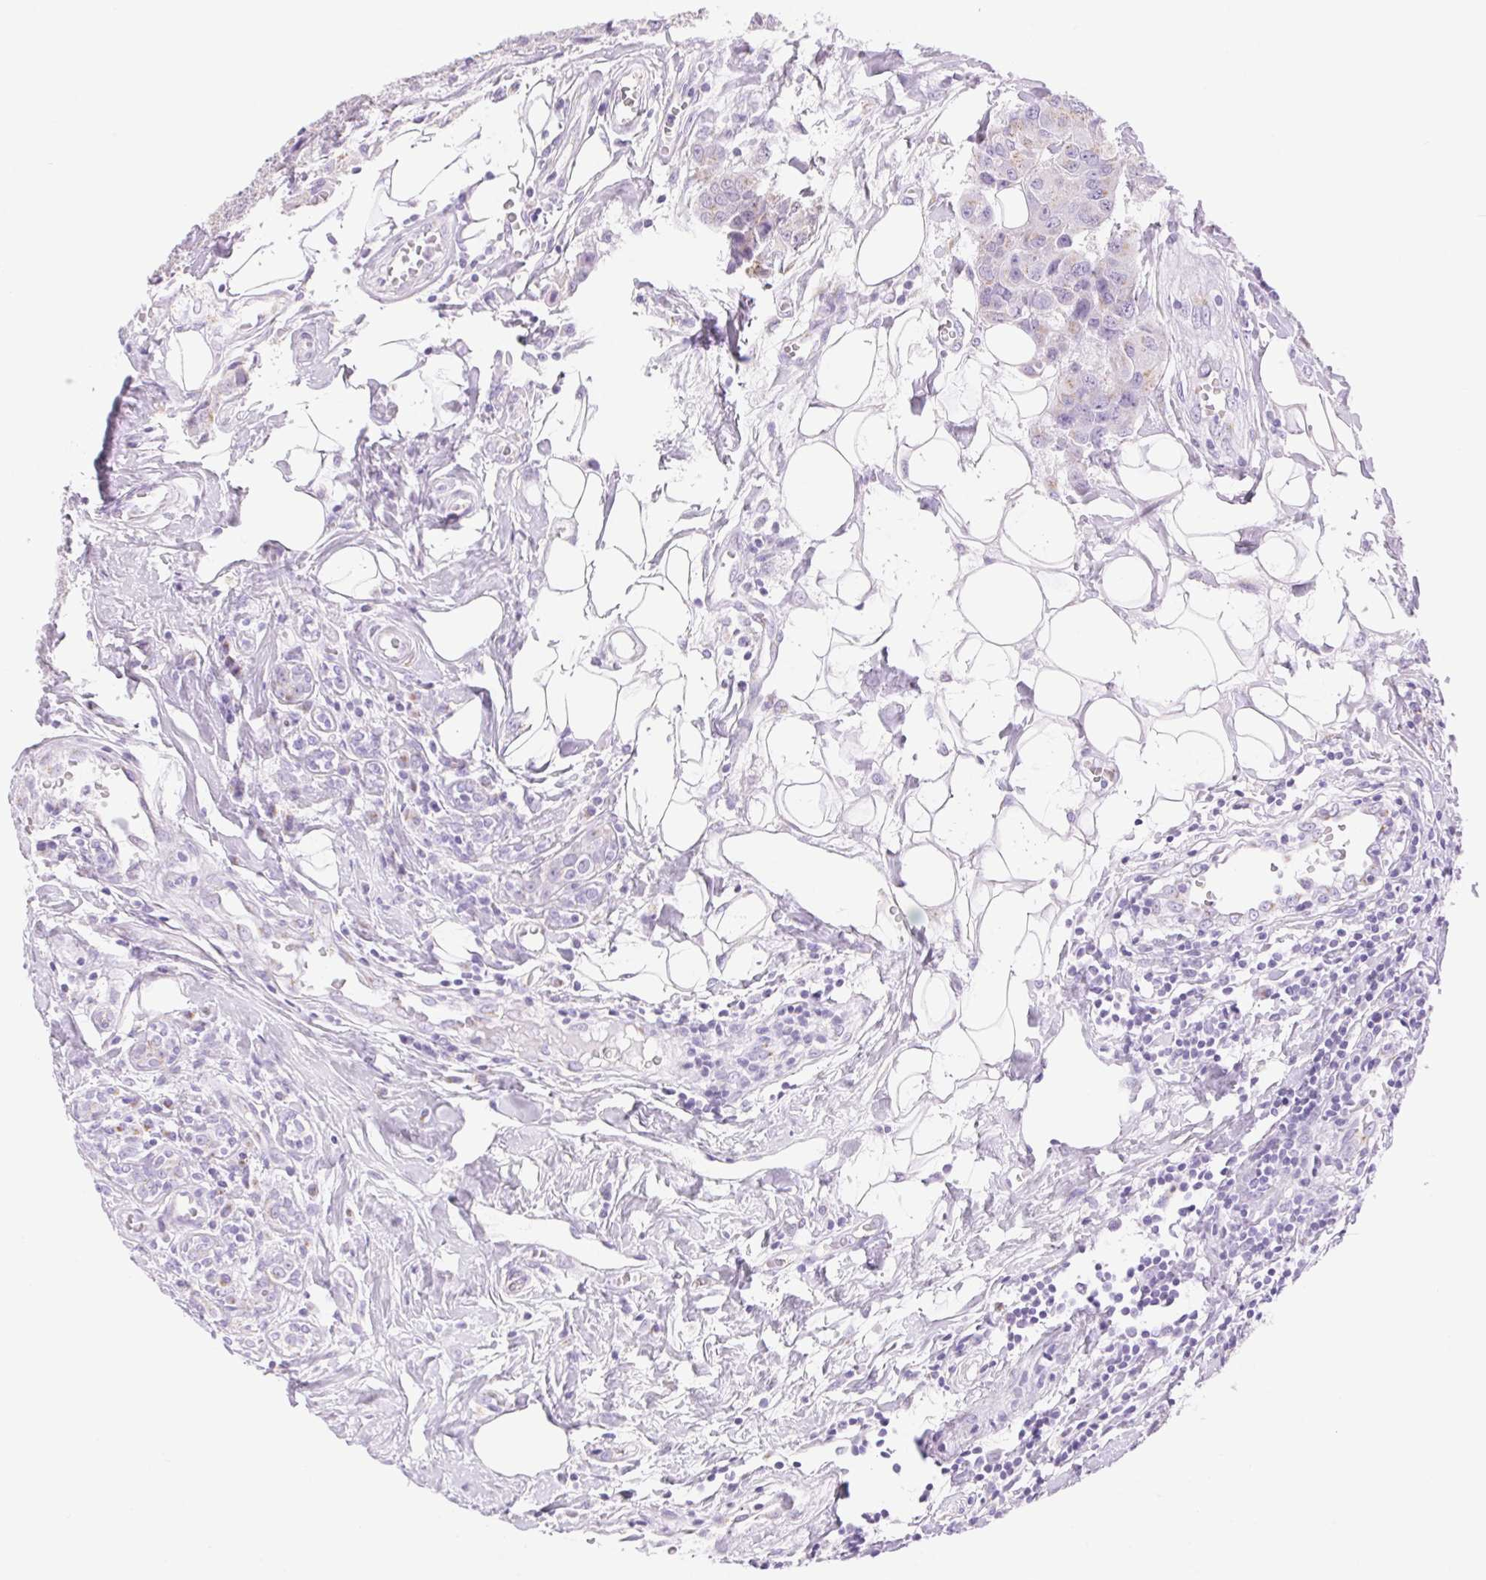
{"staining": {"intensity": "weak", "quantity": "<25%", "location": "cytoplasmic/membranous"}, "tissue": "breast cancer", "cell_type": "Tumor cells", "image_type": "cancer", "snomed": [{"axis": "morphology", "description": "Duct carcinoma"}, {"axis": "topography", "description": "Breast"}], "caption": "Immunohistochemical staining of human breast intraductal carcinoma reveals no significant staining in tumor cells.", "gene": "SERPINB3", "patient": {"sex": "female", "age": 43}}